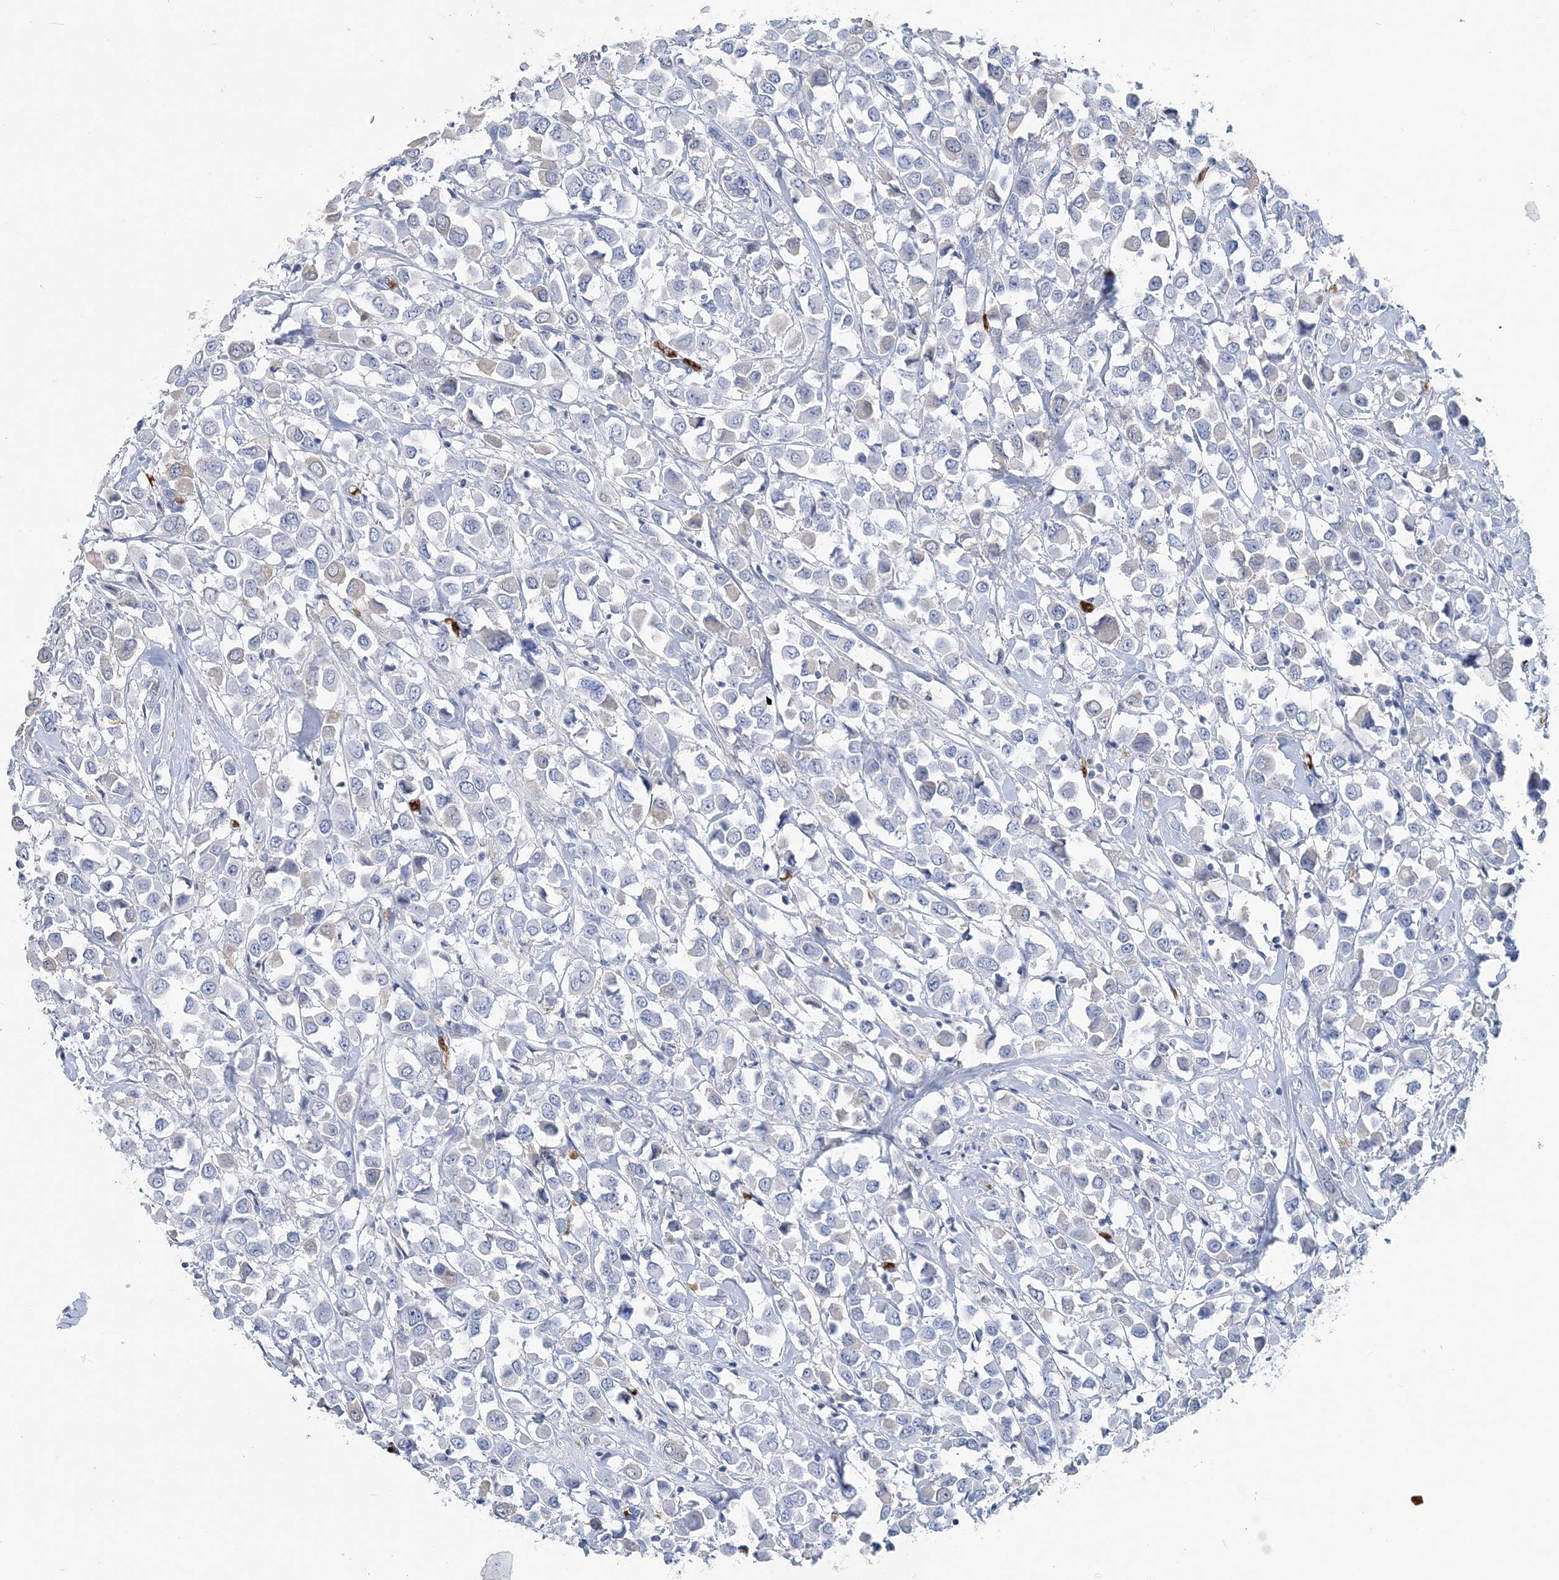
{"staining": {"intensity": "negative", "quantity": "none", "location": "none"}, "tissue": "breast cancer", "cell_type": "Tumor cells", "image_type": "cancer", "snomed": [{"axis": "morphology", "description": "Duct carcinoma"}, {"axis": "topography", "description": "Breast"}], "caption": "Protein analysis of infiltrating ductal carcinoma (breast) shows no significant staining in tumor cells.", "gene": "HBD", "patient": {"sex": "female", "age": 61}}